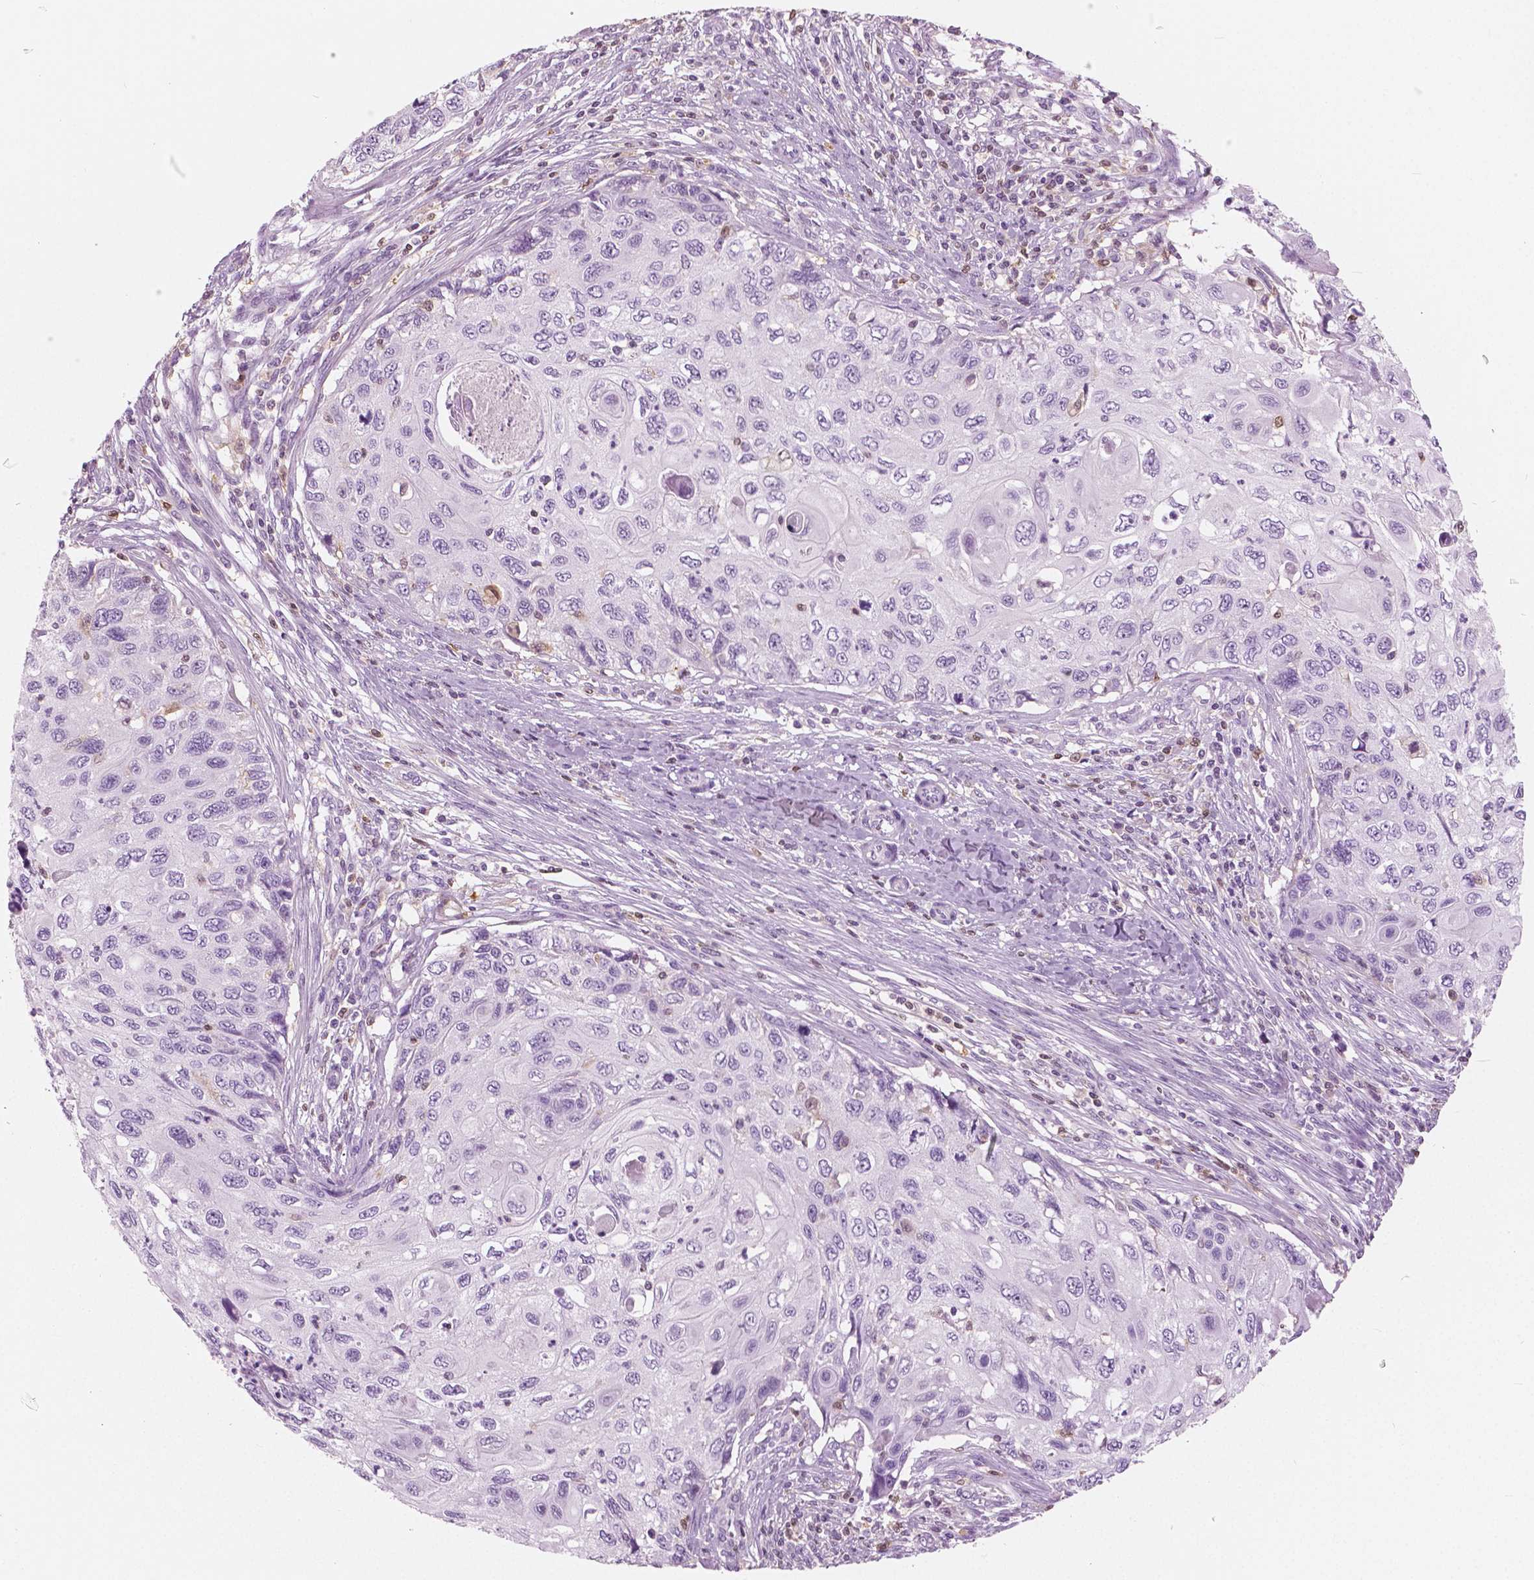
{"staining": {"intensity": "negative", "quantity": "none", "location": "none"}, "tissue": "cervical cancer", "cell_type": "Tumor cells", "image_type": "cancer", "snomed": [{"axis": "morphology", "description": "Squamous cell carcinoma, NOS"}, {"axis": "topography", "description": "Cervix"}], "caption": "A high-resolution histopathology image shows IHC staining of cervical squamous cell carcinoma, which exhibits no significant positivity in tumor cells. The staining was performed using DAB (3,3'-diaminobenzidine) to visualize the protein expression in brown, while the nuclei were stained in blue with hematoxylin (Magnification: 20x).", "gene": "GALM", "patient": {"sex": "female", "age": 70}}